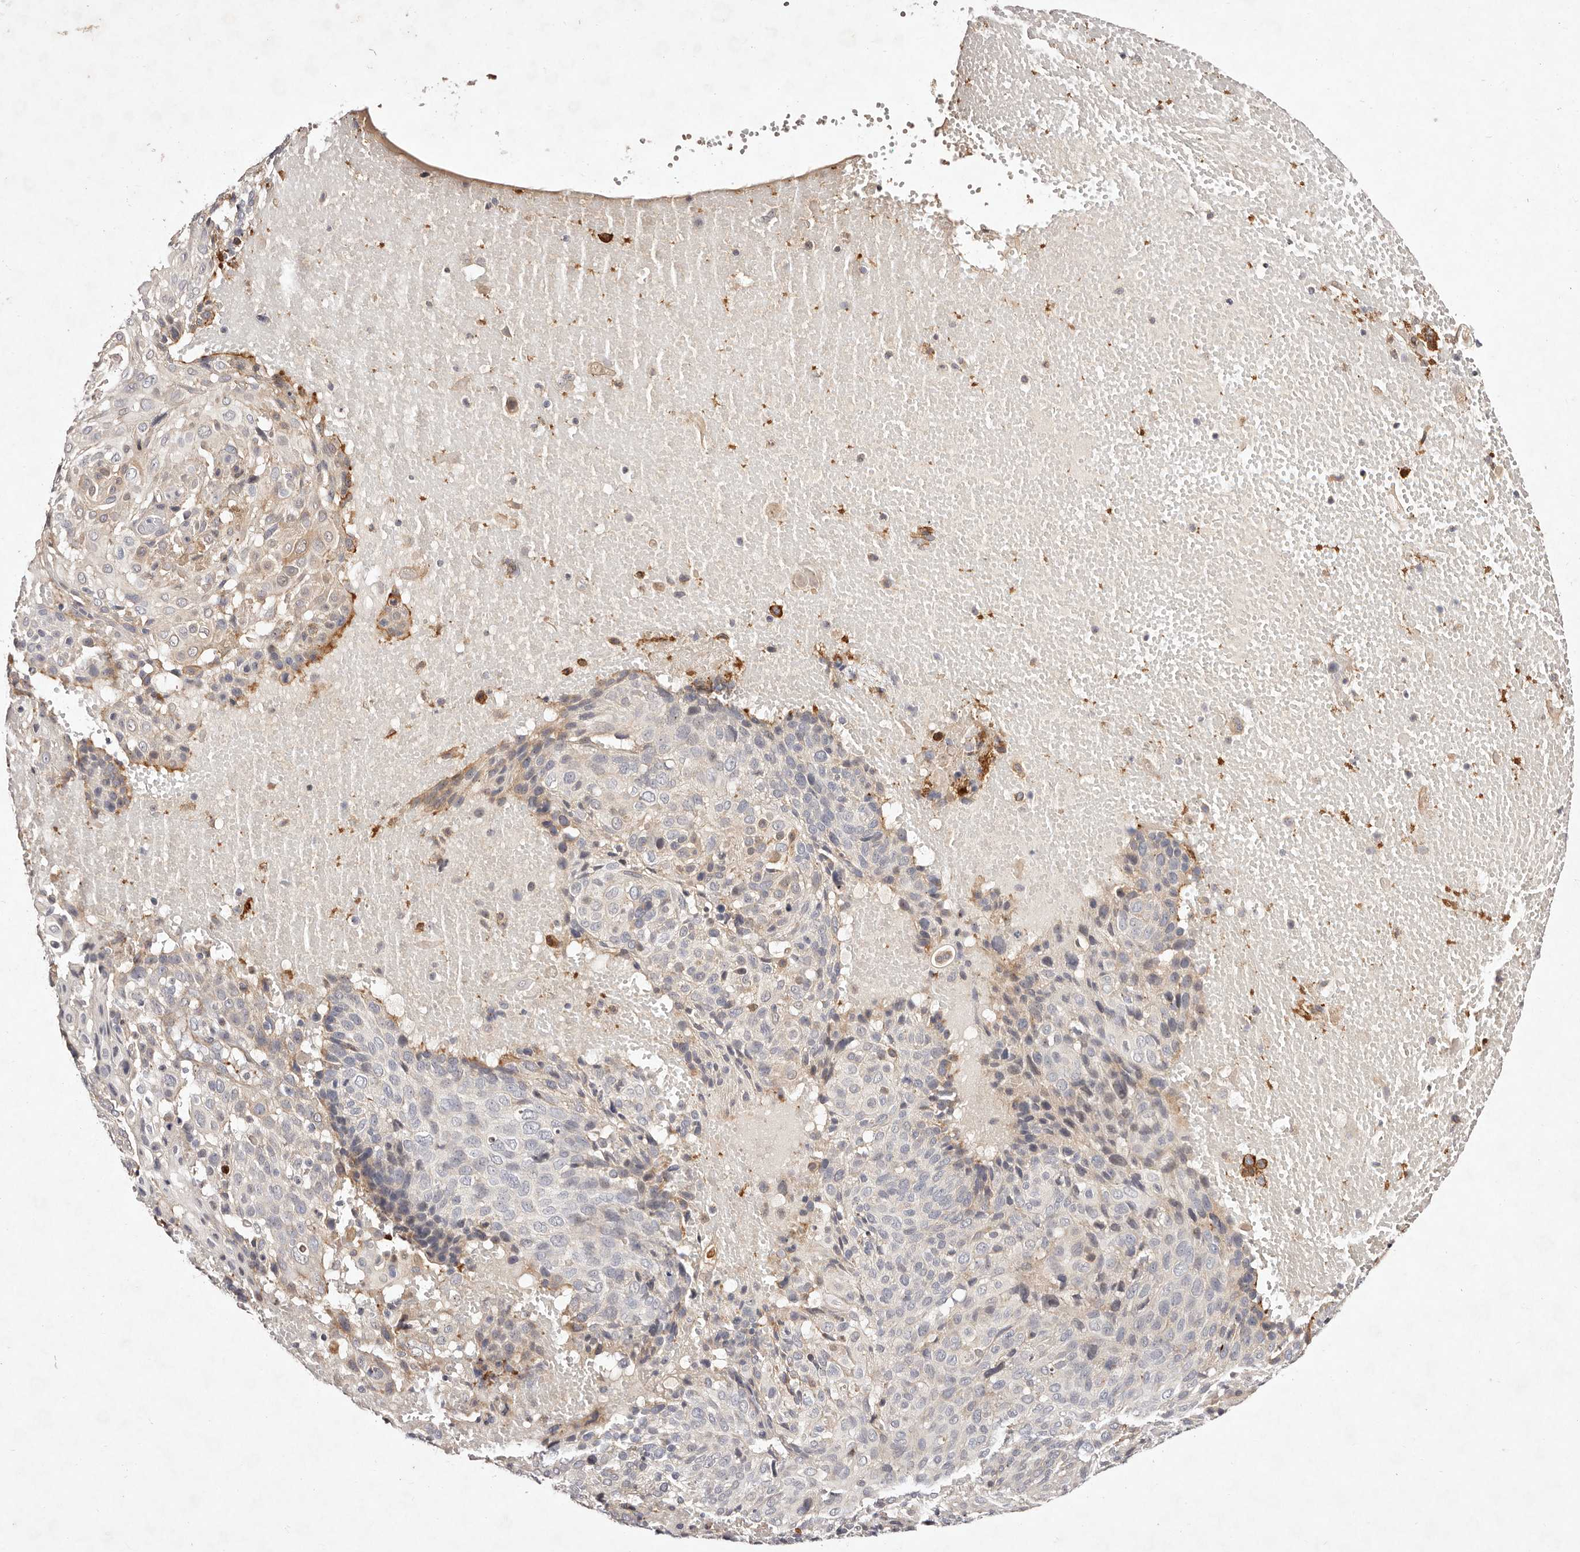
{"staining": {"intensity": "moderate", "quantity": "<25%", "location": "cytoplasmic/membranous"}, "tissue": "cervical cancer", "cell_type": "Tumor cells", "image_type": "cancer", "snomed": [{"axis": "morphology", "description": "Squamous cell carcinoma, NOS"}, {"axis": "topography", "description": "Cervix"}], "caption": "IHC photomicrograph of cervical squamous cell carcinoma stained for a protein (brown), which reveals low levels of moderate cytoplasmic/membranous expression in approximately <25% of tumor cells.", "gene": "MTMR11", "patient": {"sex": "female", "age": 74}}